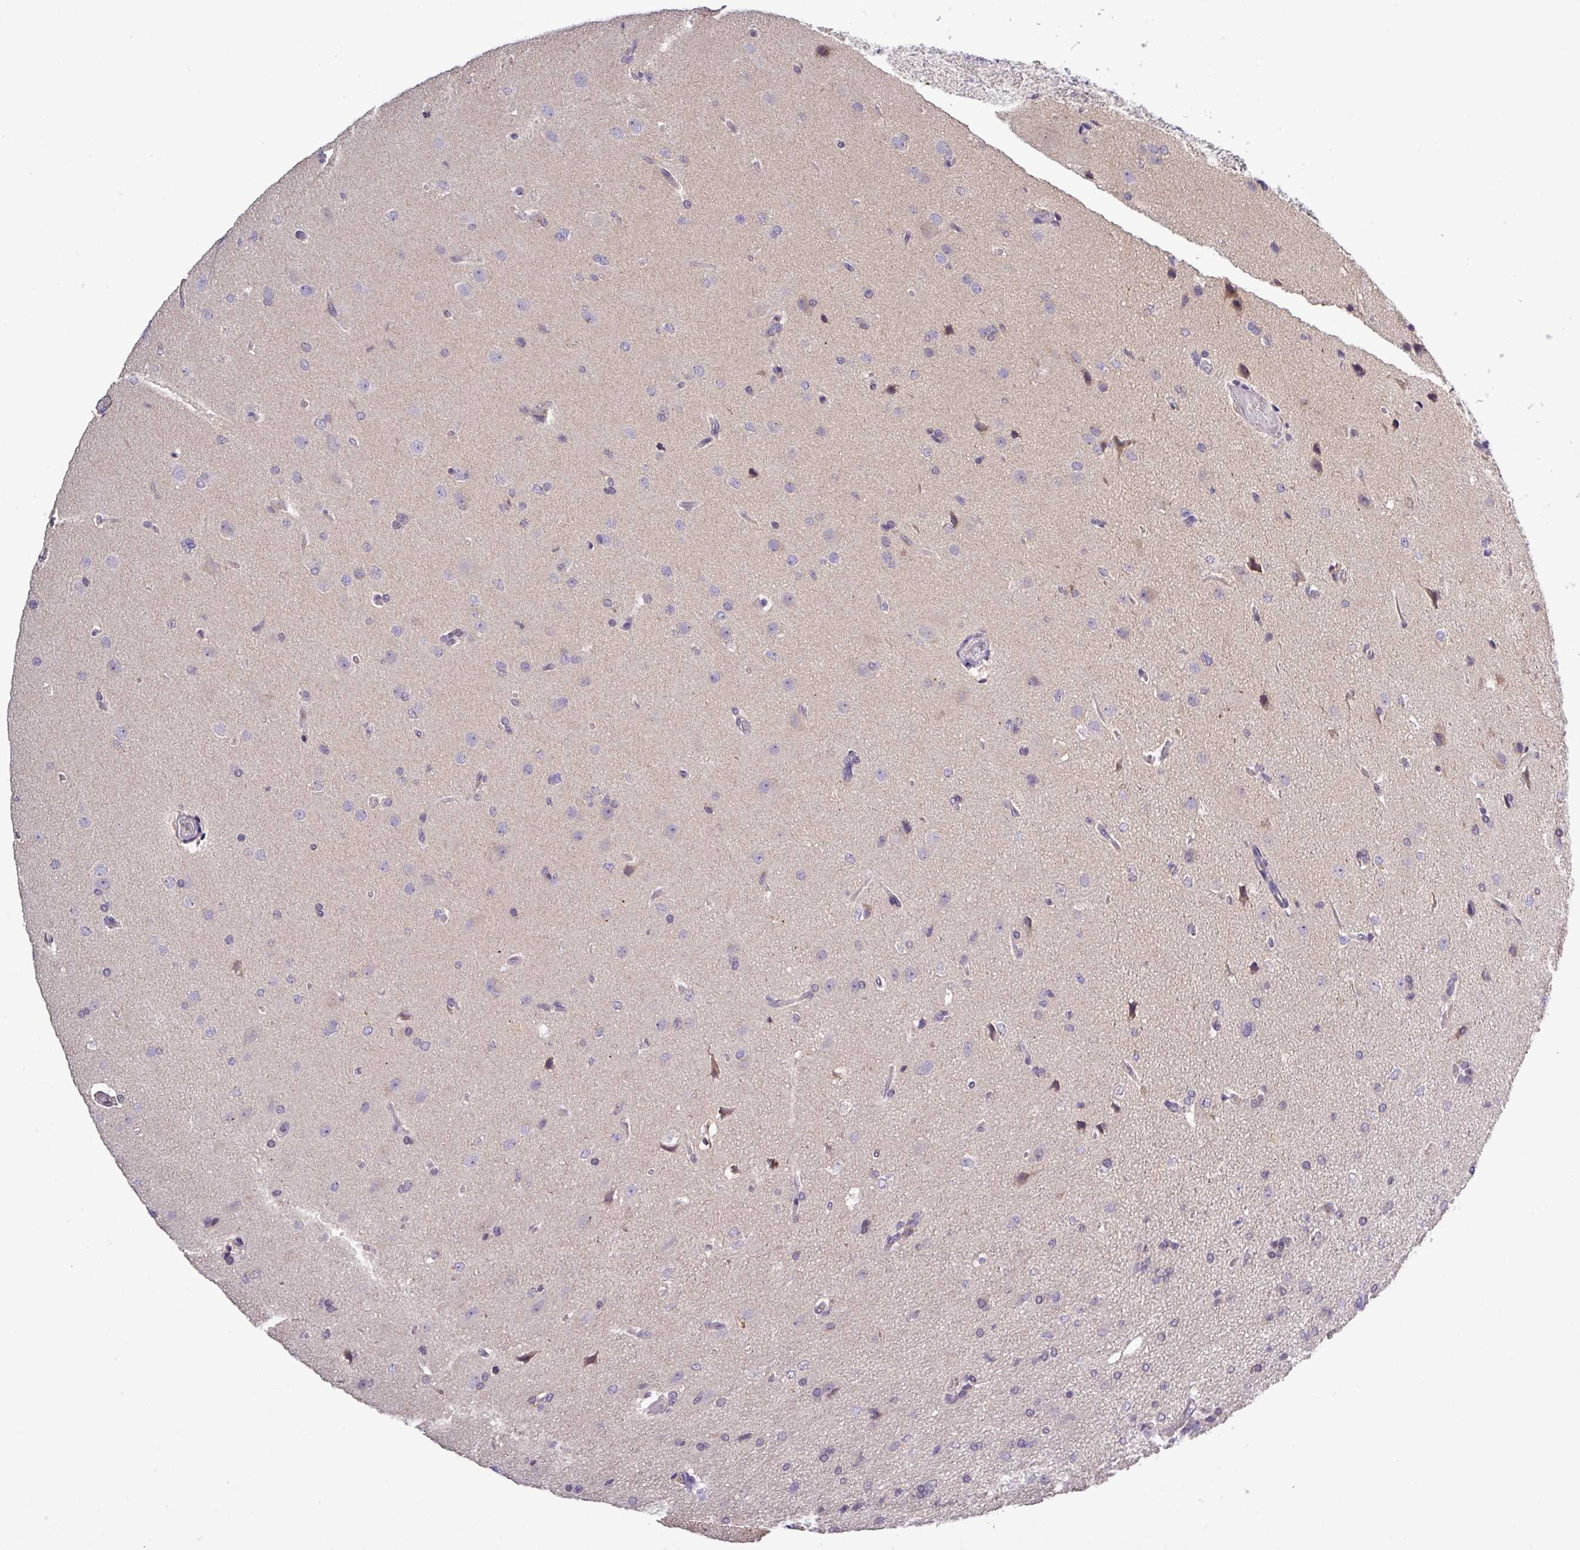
{"staining": {"intensity": "negative", "quantity": "none", "location": "none"}, "tissue": "glioma", "cell_type": "Tumor cells", "image_type": "cancer", "snomed": [{"axis": "morphology", "description": "Glioma, malignant, Low grade"}, {"axis": "topography", "description": "Brain"}], "caption": "Immunohistochemistry (IHC) of human glioma exhibits no positivity in tumor cells.", "gene": "TMEM62", "patient": {"sex": "male", "age": 26}}